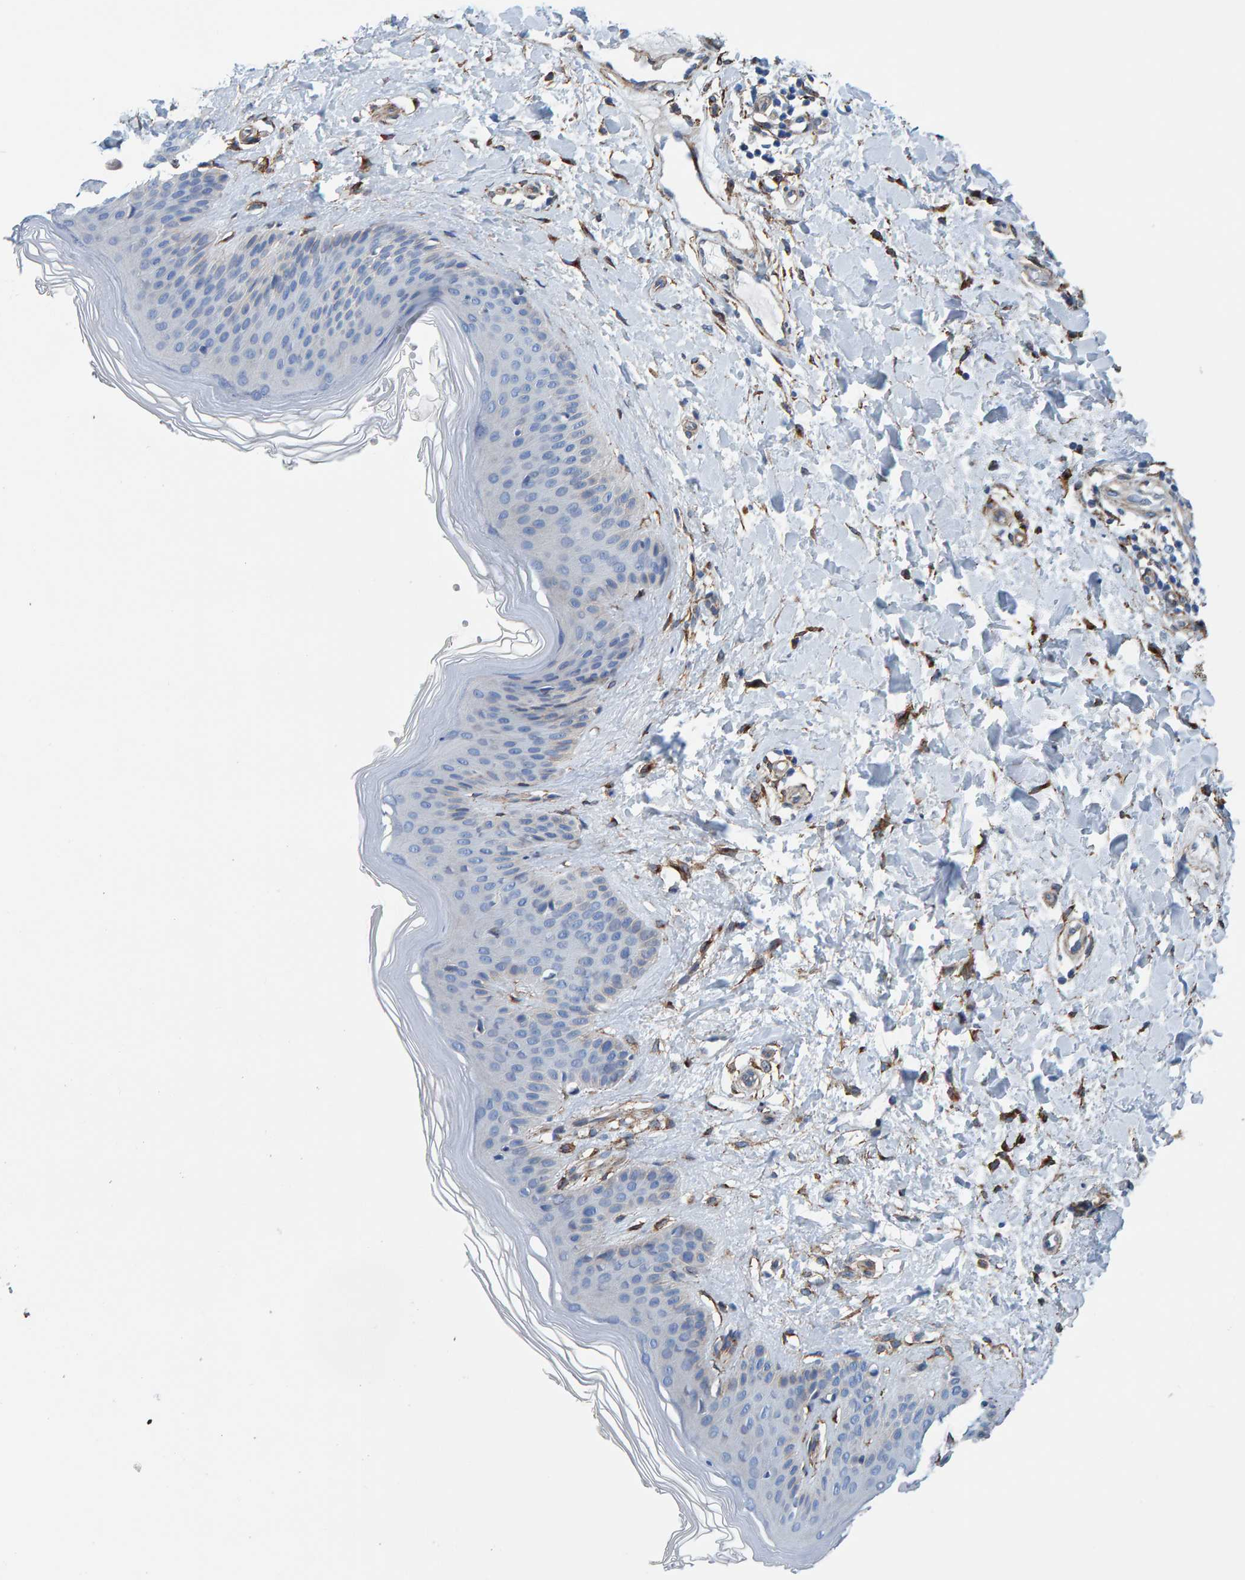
{"staining": {"intensity": "moderate", "quantity": ">75%", "location": "cytoplasmic/membranous"}, "tissue": "skin", "cell_type": "Fibroblasts", "image_type": "normal", "snomed": [{"axis": "morphology", "description": "Normal tissue, NOS"}, {"axis": "morphology", "description": "Malignant melanoma, Metastatic site"}, {"axis": "topography", "description": "Skin"}], "caption": "Skin stained with DAB (3,3'-diaminobenzidine) IHC exhibits medium levels of moderate cytoplasmic/membranous positivity in about >75% of fibroblasts.", "gene": "LRP1", "patient": {"sex": "male", "age": 41}}